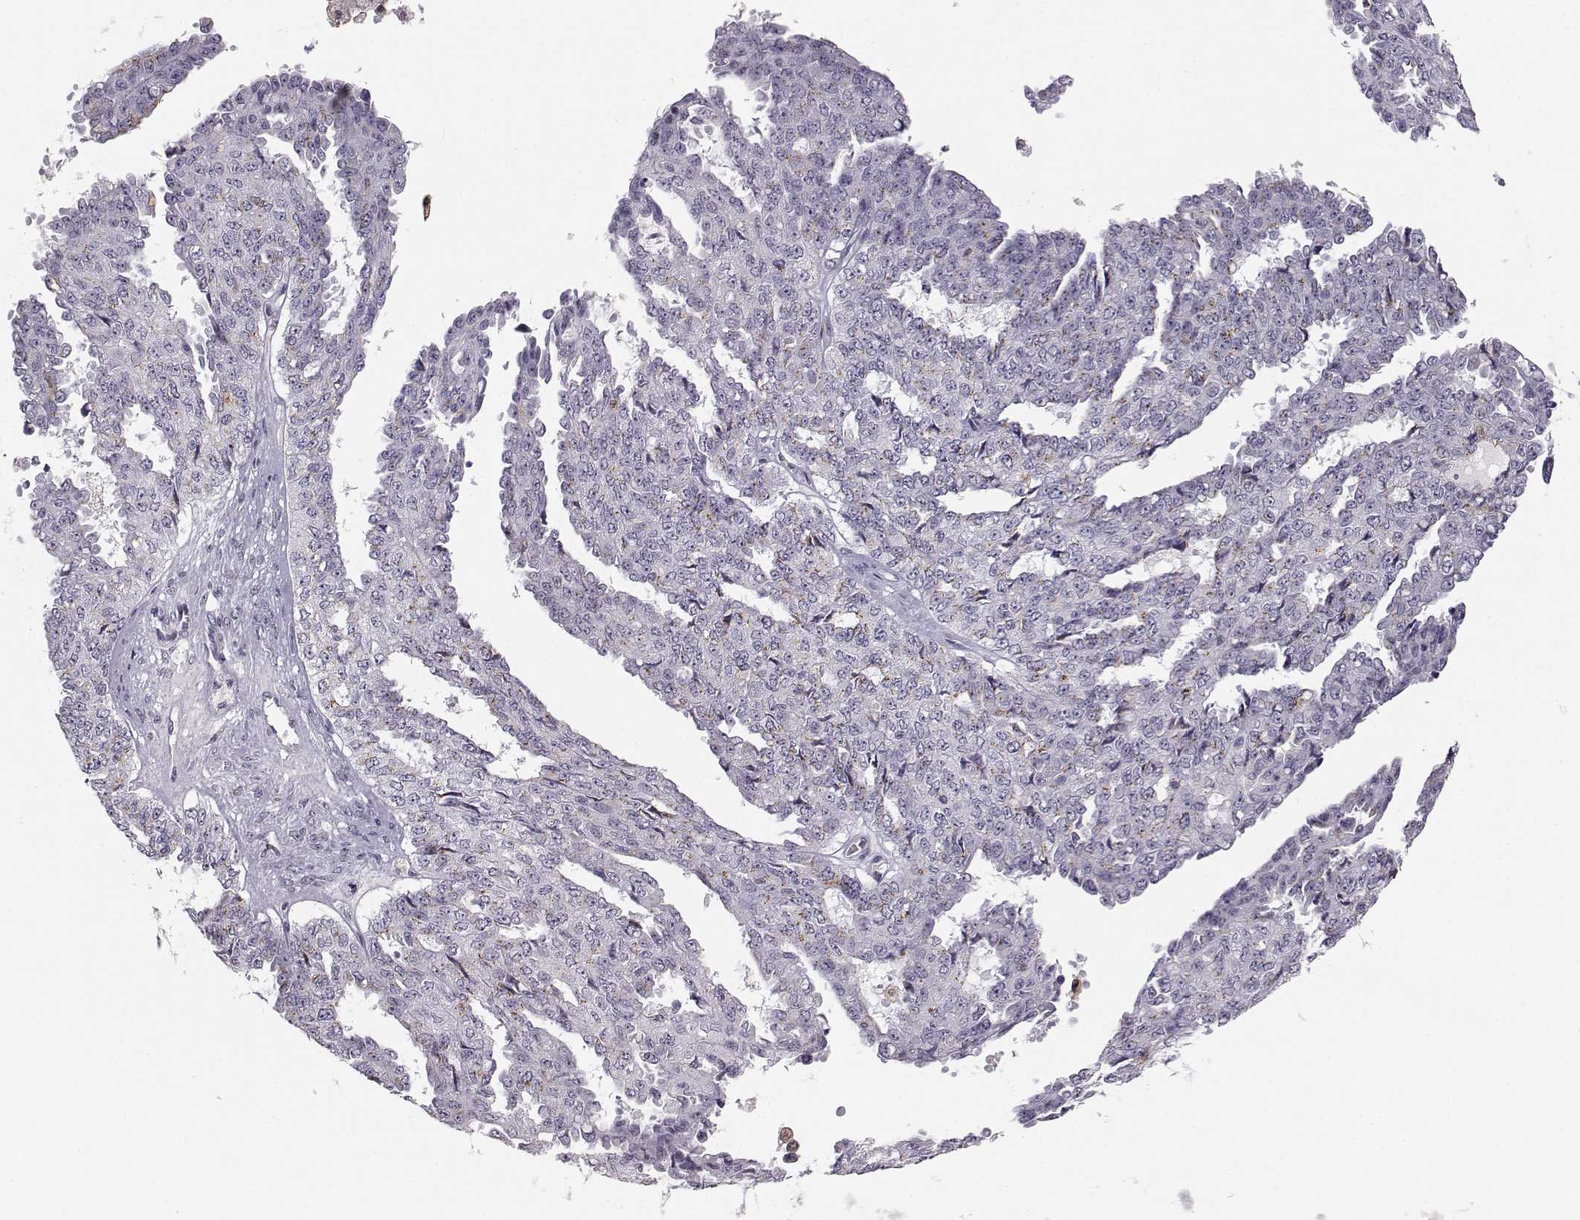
{"staining": {"intensity": "weak", "quantity": "<25%", "location": "cytoplasmic/membranous"}, "tissue": "ovarian cancer", "cell_type": "Tumor cells", "image_type": "cancer", "snomed": [{"axis": "morphology", "description": "Cystadenocarcinoma, serous, NOS"}, {"axis": "topography", "description": "Ovary"}], "caption": "This is a histopathology image of IHC staining of ovarian serous cystadenocarcinoma, which shows no staining in tumor cells.", "gene": "HTR7", "patient": {"sex": "female", "age": 71}}